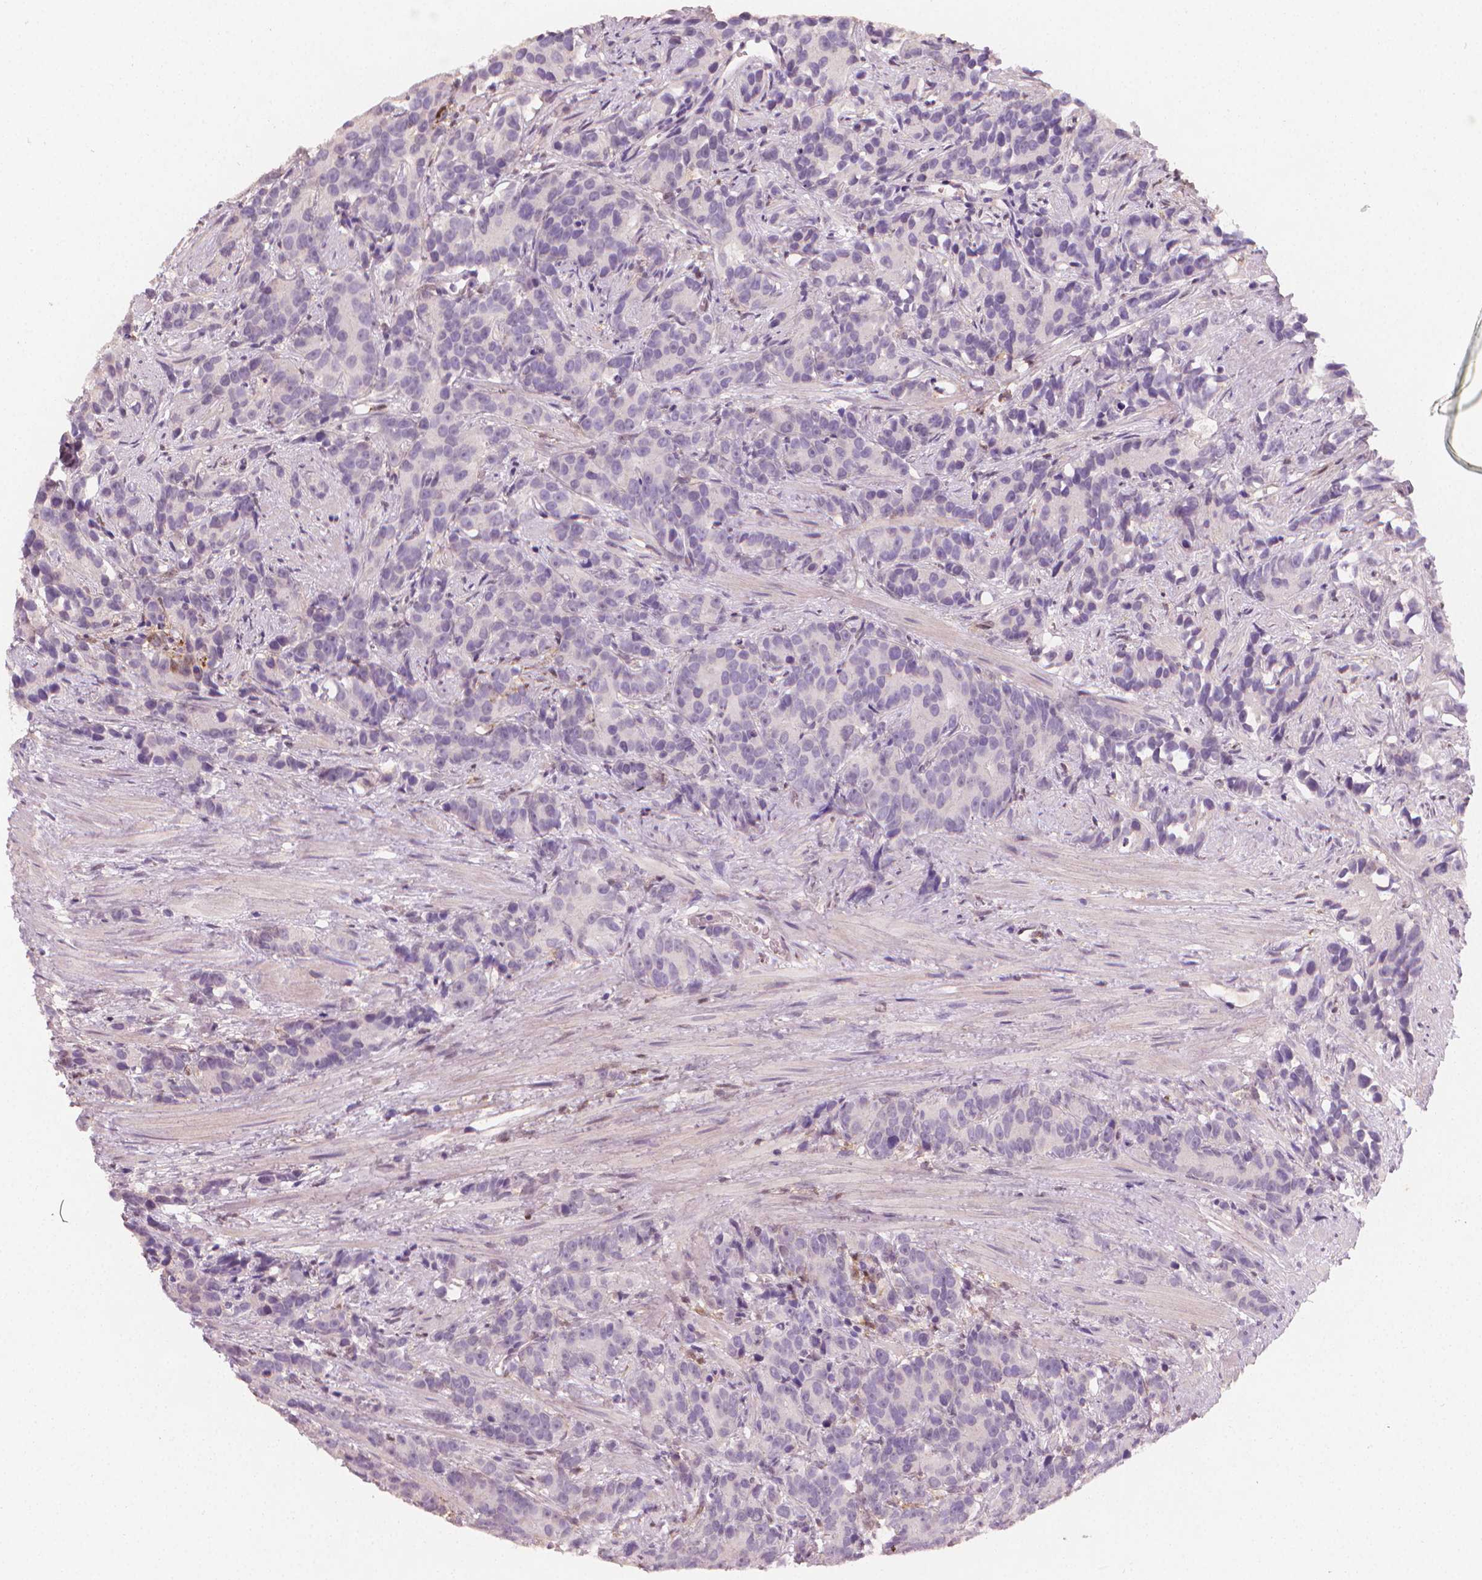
{"staining": {"intensity": "negative", "quantity": "none", "location": "none"}, "tissue": "prostate cancer", "cell_type": "Tumor cells", "image_type": "cancer", "snomed": [{"axis": "morphology", "description": "Adenocarcinoma, High grade"}, {"axis": "topography", "description": "Prostate"}], "caption": "A high-resolution image shows immunohistochemistry (IHC) staining of prostate cancer (high-grade adenocarcinoma), which exhibits no significant positivity in tumor cells.", "gene": "TNFAIP2", "patient": {"sex": "male", "age": 90}}